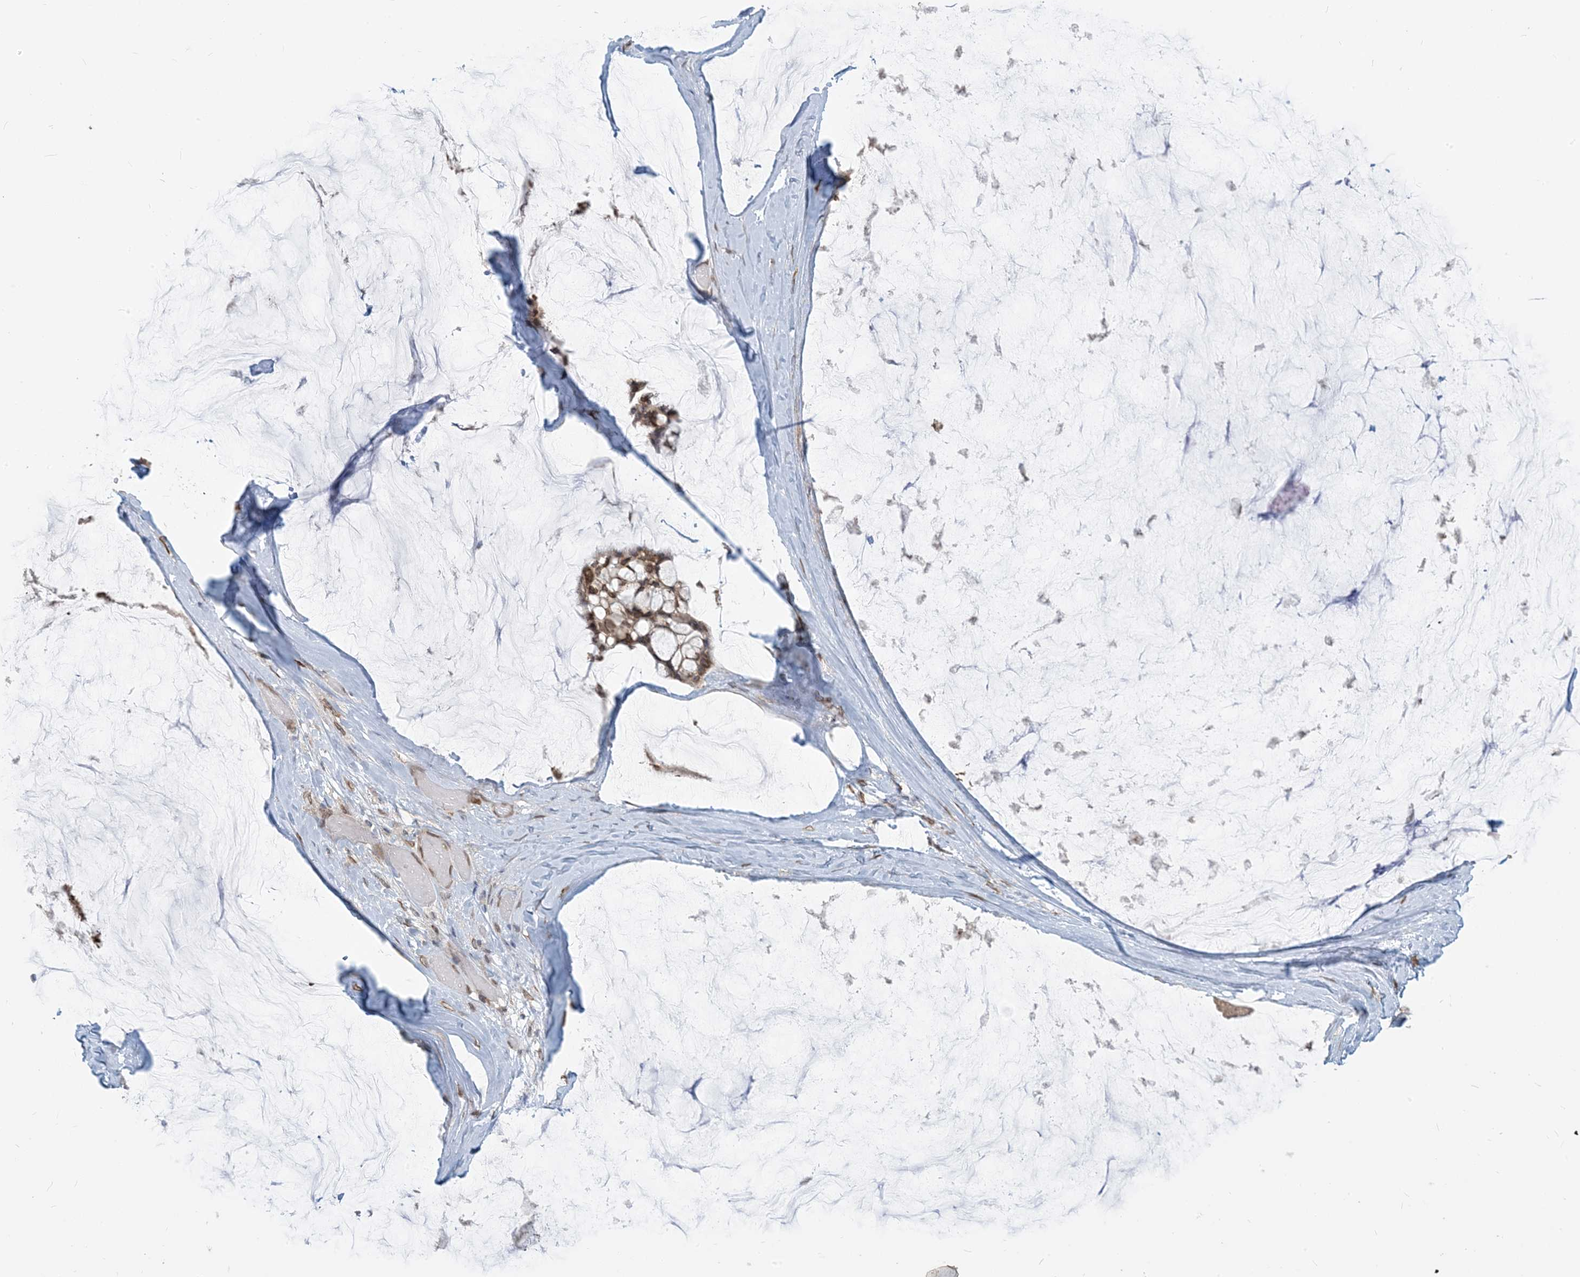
{"staining": {"intensity": "moderate", "quantity": ">75%", "location": "nuclear"}, "tissue": "ovarian cancer", "cell_type": "Tumor cells", "image_type": "cancer", "snomed": [{"axis": "morphology", "description": "Cystadenocarcinoma, mucinous, NOS"}, {"axis": "topography", "description": "Ovary"}], "caption": "This histopathology image shows immunohistochemistry staining of ovarian cancer (mucinous cystadenocarcinoma), with medium moderate nuclear staining in about >75% of tumor cells.", "gene": "WWP1", "patient": {"sex": "female", "age": 39}}